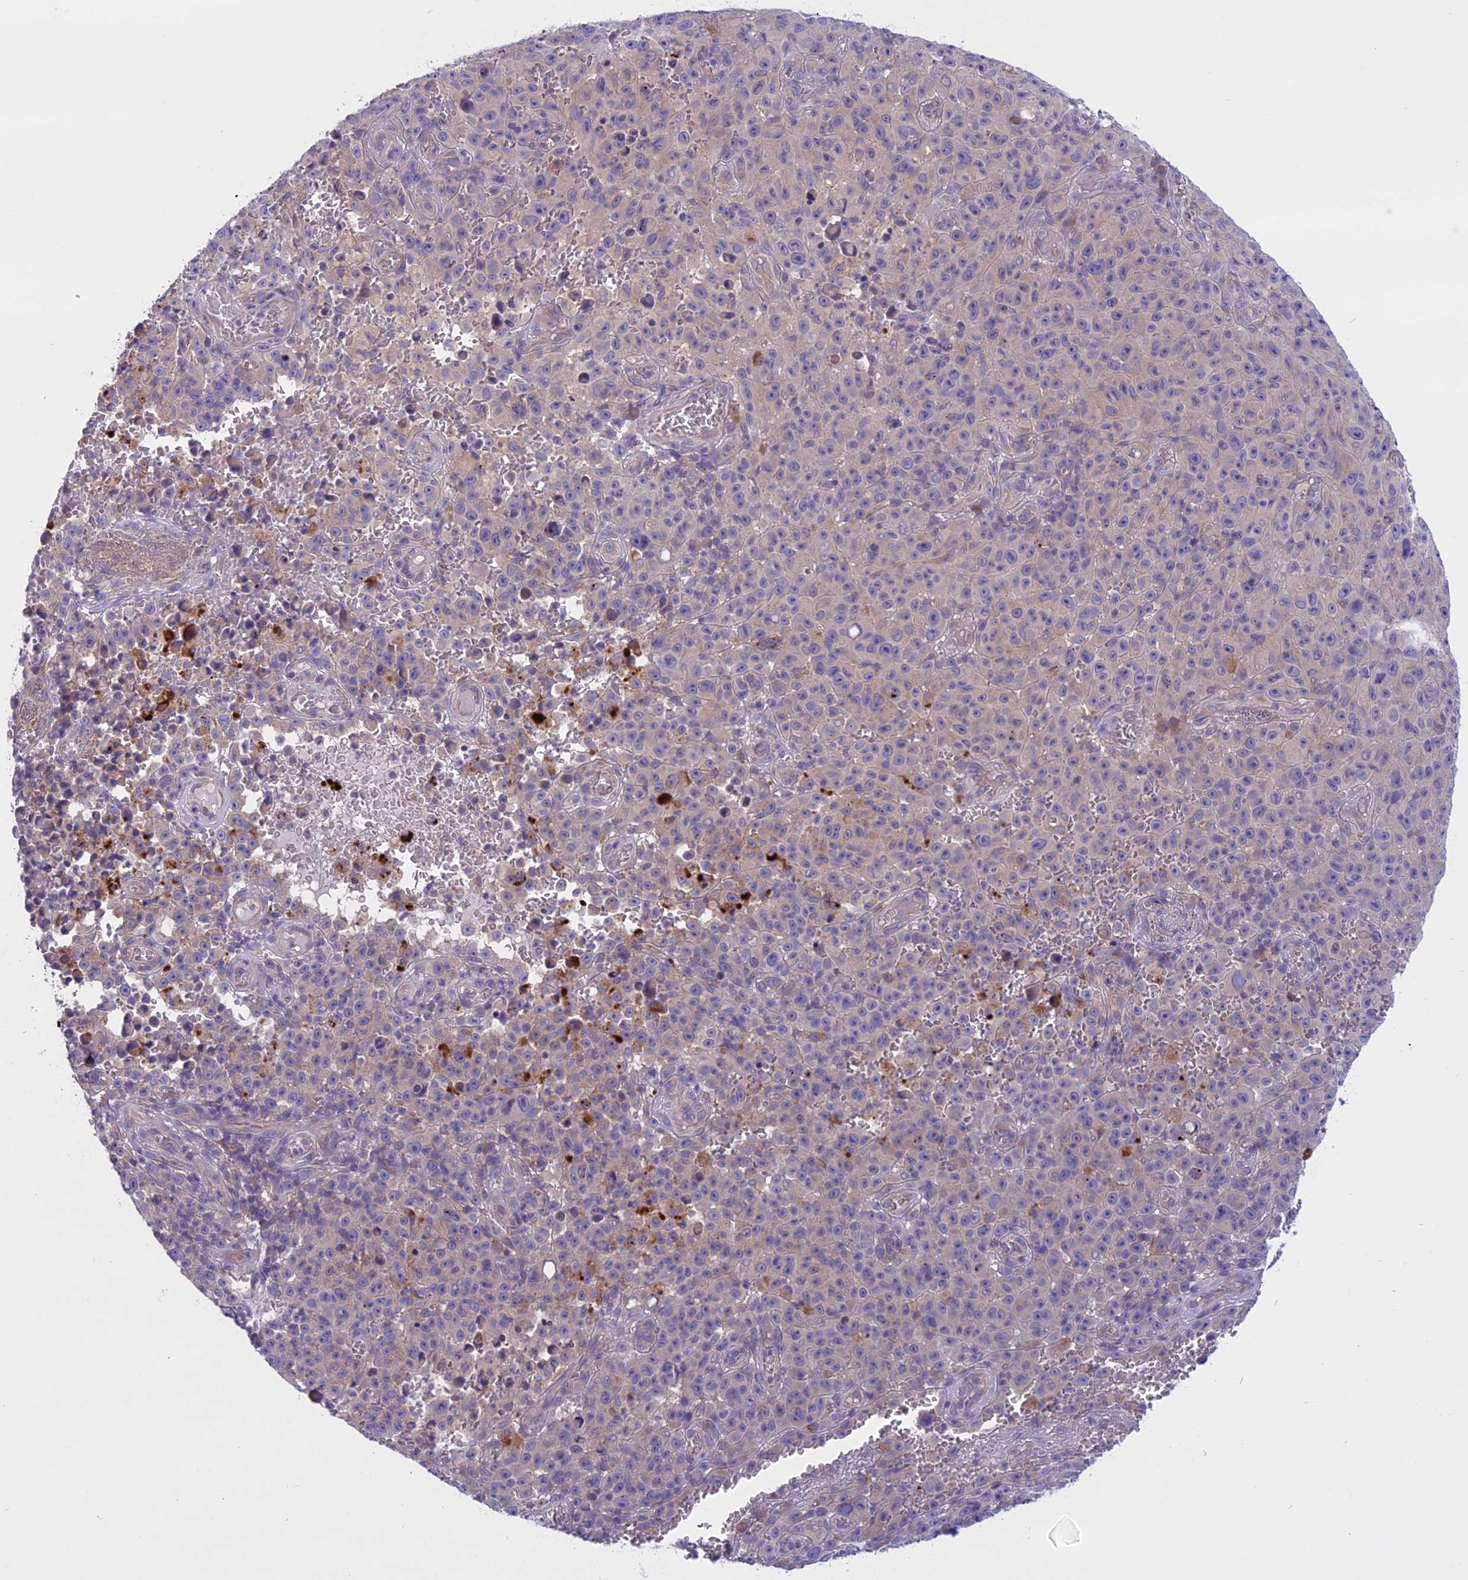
{"staining": {"intensity": "negative", "quantity": "none", "location": "none"}, "tissue": "melanoma", "cell_type": "Tumor cells", "image_type": "cancer", "snomed": [{"axis": "morphology", "description": "Malignant melanoma, NOS"}, {"axis": "topography", "description": "Skin"}], "caption": "DAB immunohistochemical staining of human melanoma demonstrates no significant staining in tumor cells.", "gene": "DCTN5", "patient": {"sex": "female", "age": 82}}